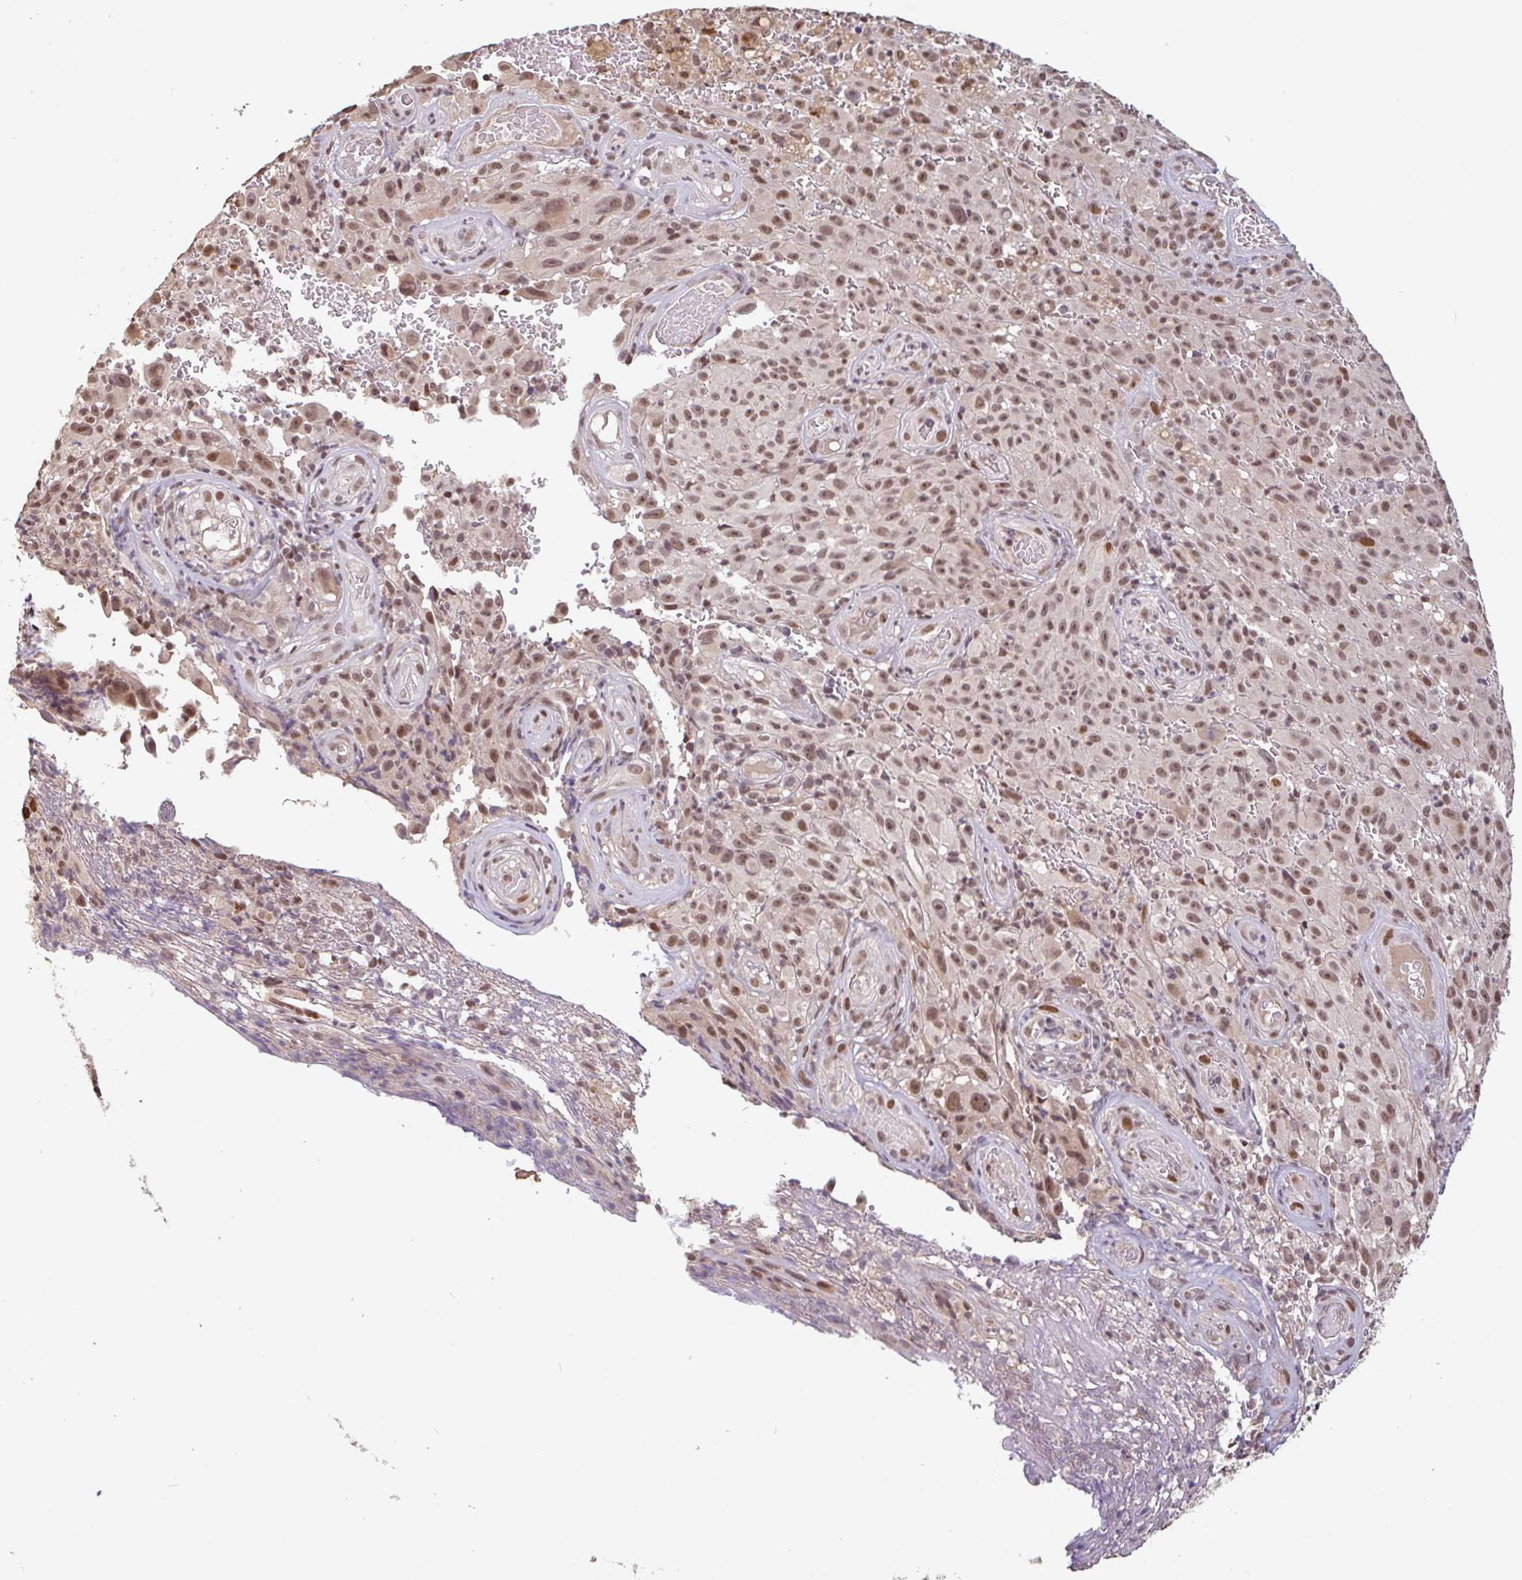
{"staining": {"intensity": "moderate", "quantity": ">75%", "location": "nuclear"}, "tissue": "melanoma", "cell_type": "Tumor cells", "image_type": "cancer", "snomed": [{"axis": "morphology", "description": "Malignant melanoma, NOS"}, {"axis": "topography", "description": "Skin"}], "caption": "Malignant melanoma was stained to show a protein in brown. There is medium levels of moderate nuclear expression in approximately >75% of tumor cells.", "gene": "DR1", "patient": {"sex": "female", "age": 82}}